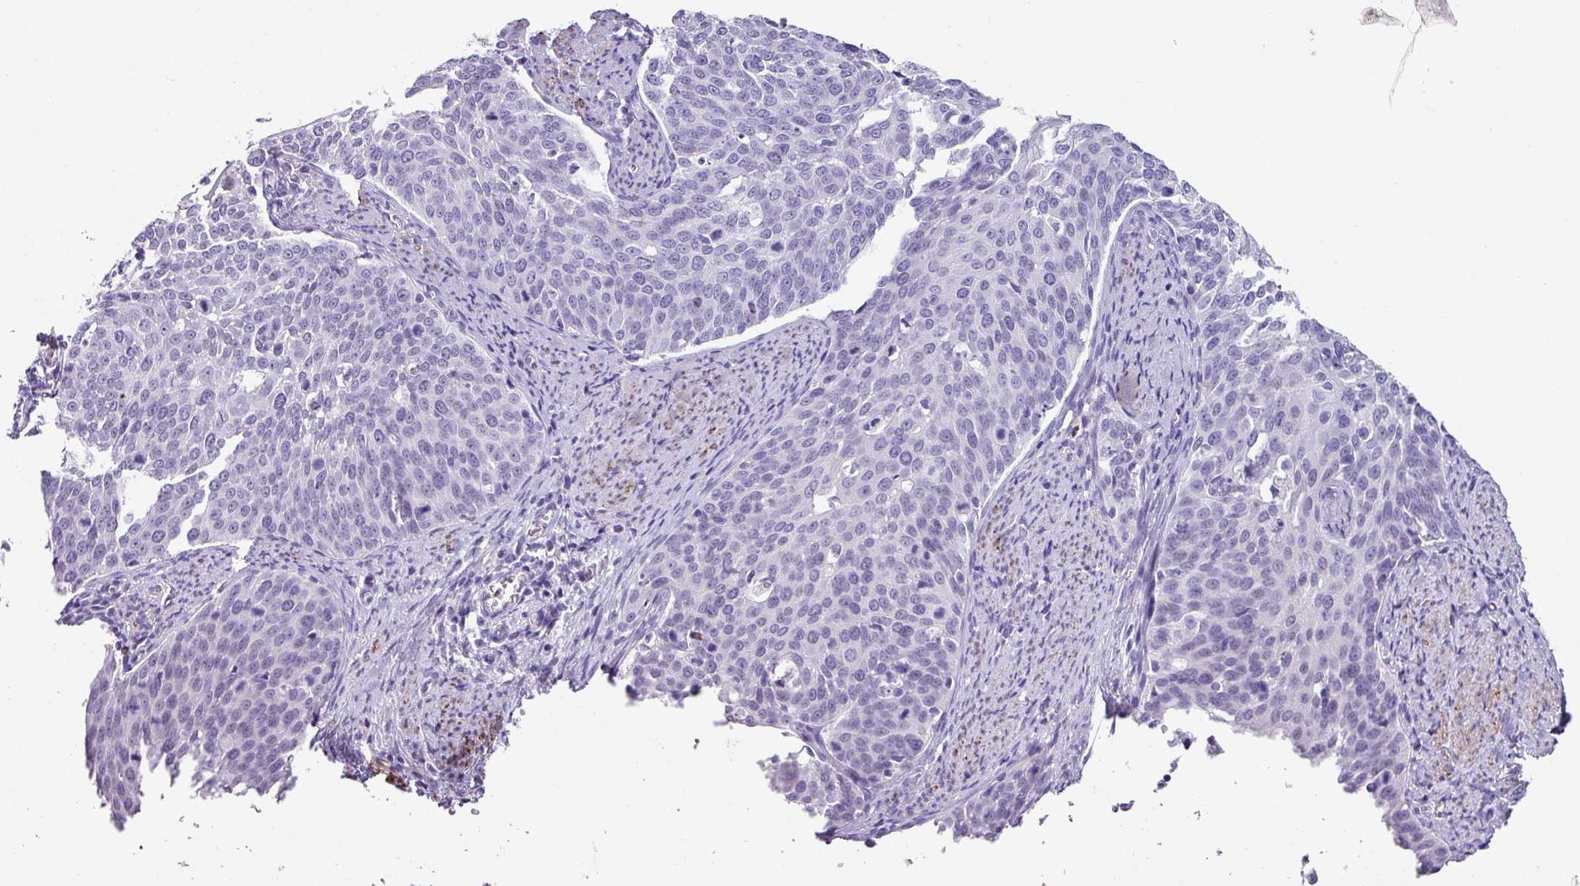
{"staining": {"intensity": "negative", "quantity": "none", "location": "none"}, "tissue": "cervical cancer", "cell_type": "Tumor cells", "image_type": "cancer", "snomed": [{"axis": "morphology", "description": "Squamous cell carcinoma, NOS"}, {"axis": "topography", "description": "Cervix"}], "caption": "Photomicrograph shows no significant protein expression in tumor cells of cervical cancer (squamous cell carcinoma). The staining is performed using DAB (3,3'-diaminobenzidine) brown chromogen with nuclei counter-stained in using hematoxylin.", "gene": "TRA2A", "patient": {"sex": "female", "age": 44}}